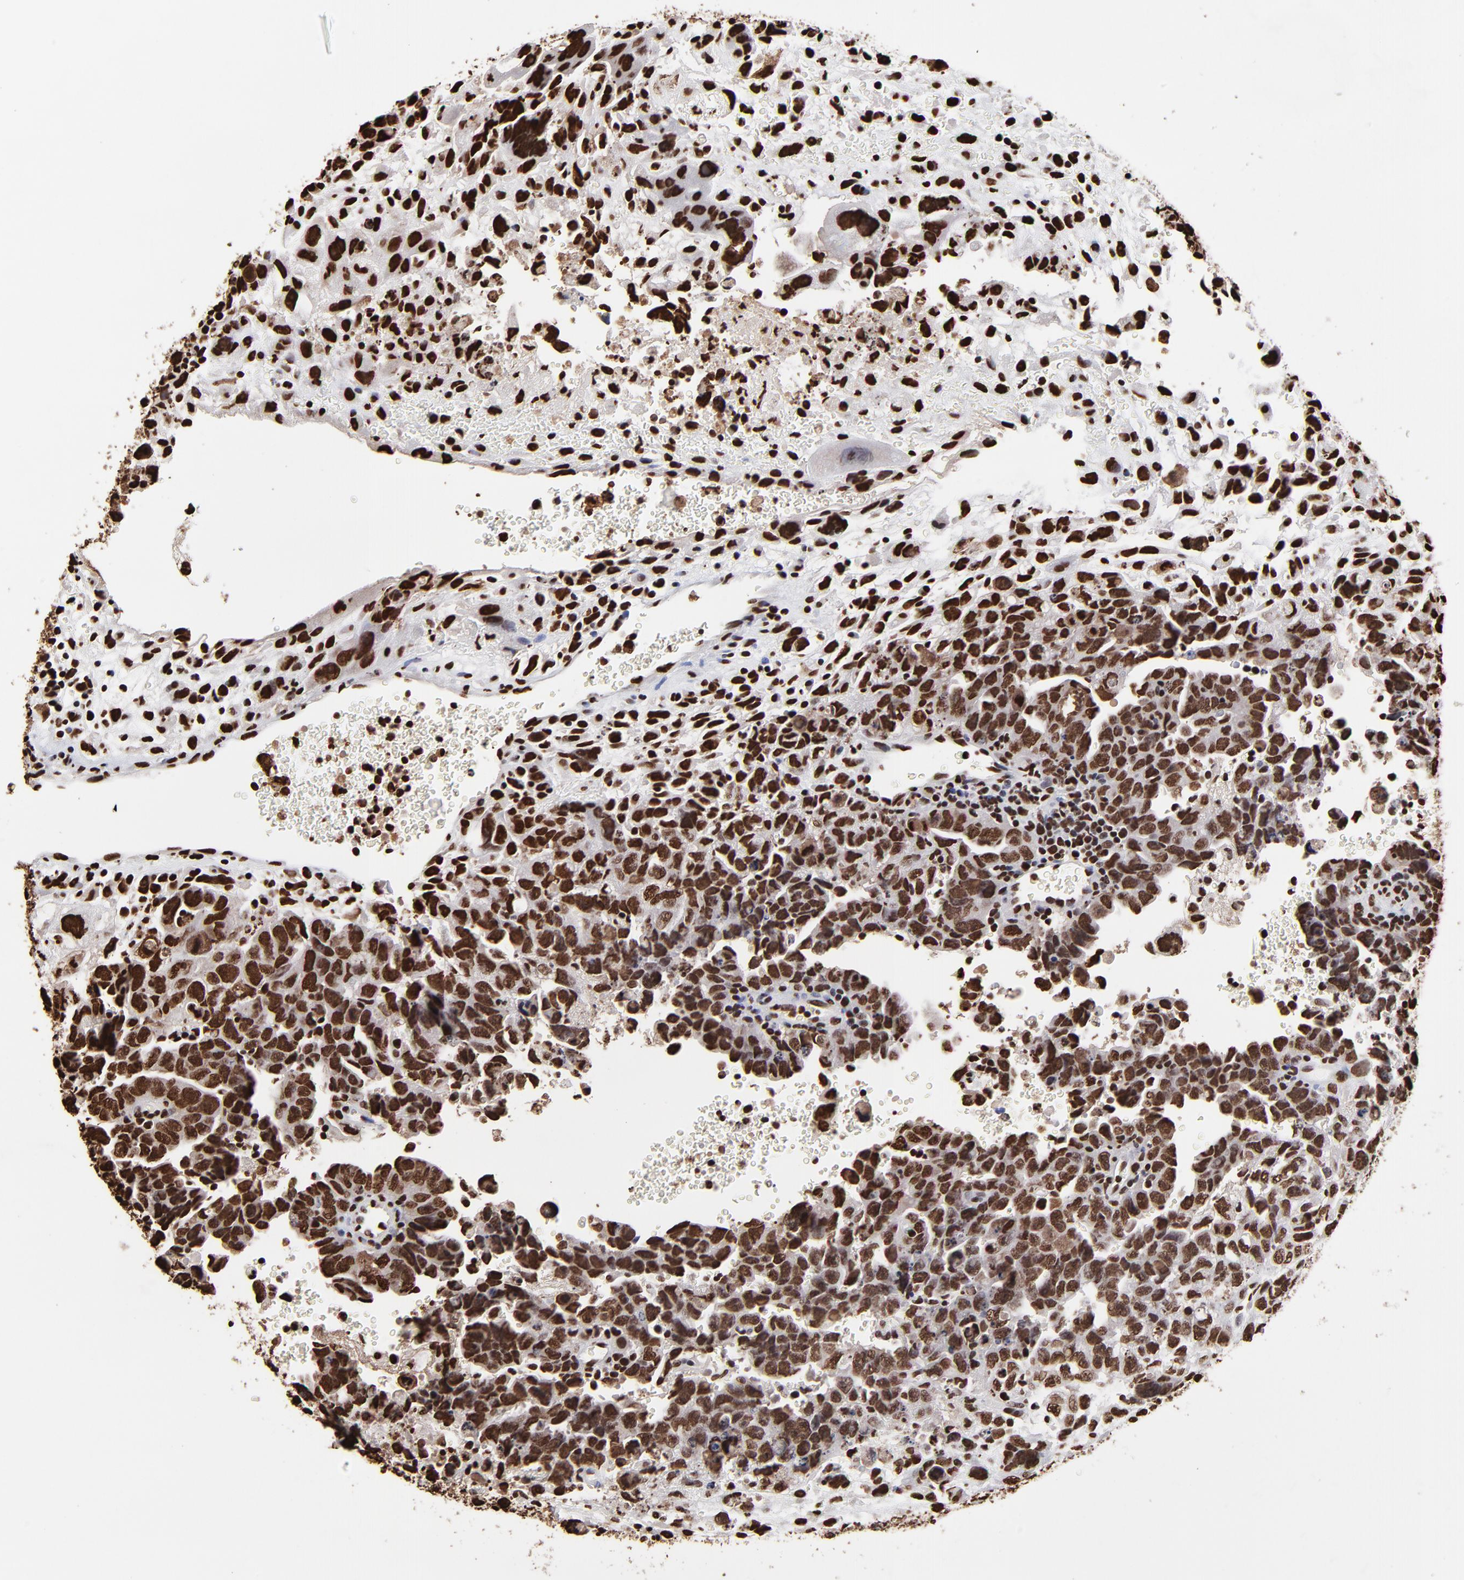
{"staining": {"intensity": "strong", "quantity": ">75%", "location": "nuclear"}, "tissue": "testis cancer", "cell_type": "Tumor cells", "image_type": "cancer", "snomed": [{"axis": "morphology", "description": "Carcinoma, Embryonal, NOS"}, {"axis": "topography", "description": "Testis"}], "caption": "A histopathology image of testis embryonal carcinoma stained for a protein shows strong nuclear brown staining in tumor cells. (DAB IHC with brightfield microscopy, high magnification).", "gene": "ZNF544", "patient": {"sex": "male", "age": 28}}